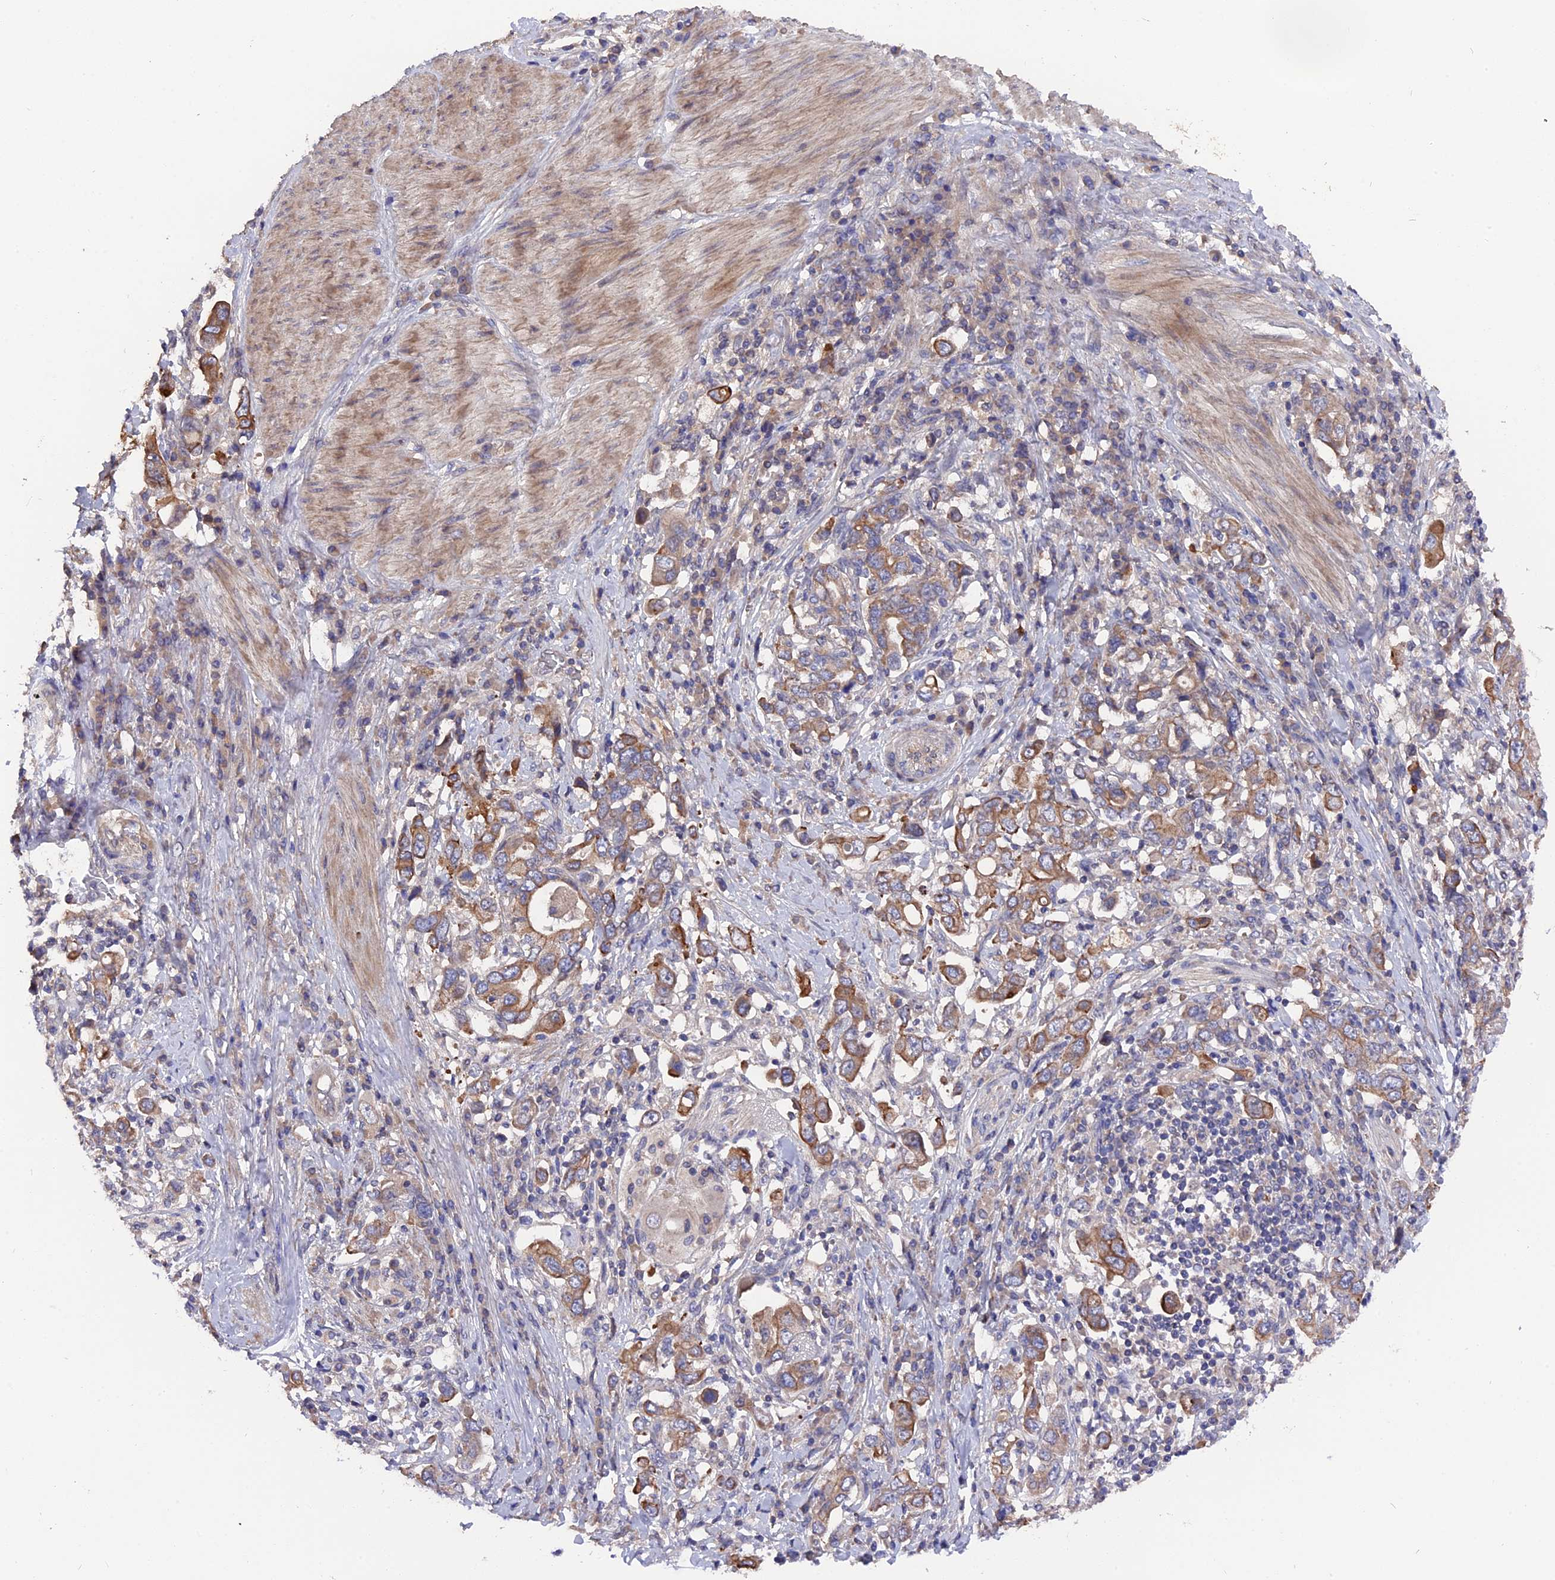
{"staining": {"intensity": "moderate", "quantity": ">75%", "location": "cytoplasmic/membranous"}, "tissue": "stomach cancer", "cell_type": "Tumor cells", "image_type": "cancer", "snomed": [{"axis": "morphology", "description": "Adenocarcinoma, NOS"}, {"axis": "topography", "description": "Stomach, upper"}, {"axis": "topography", "description": "Stomach"}], "caption": "A high-resolution micrograph shows immunohistochemistry (IHC) staining of adenocarcinoma (stomach), which shows moderate cytoplasmic/membranous expression in about >75% of tumor cells.", "gene": "ZCCHC2", "patient": {"sex": "male", "age": 62}}